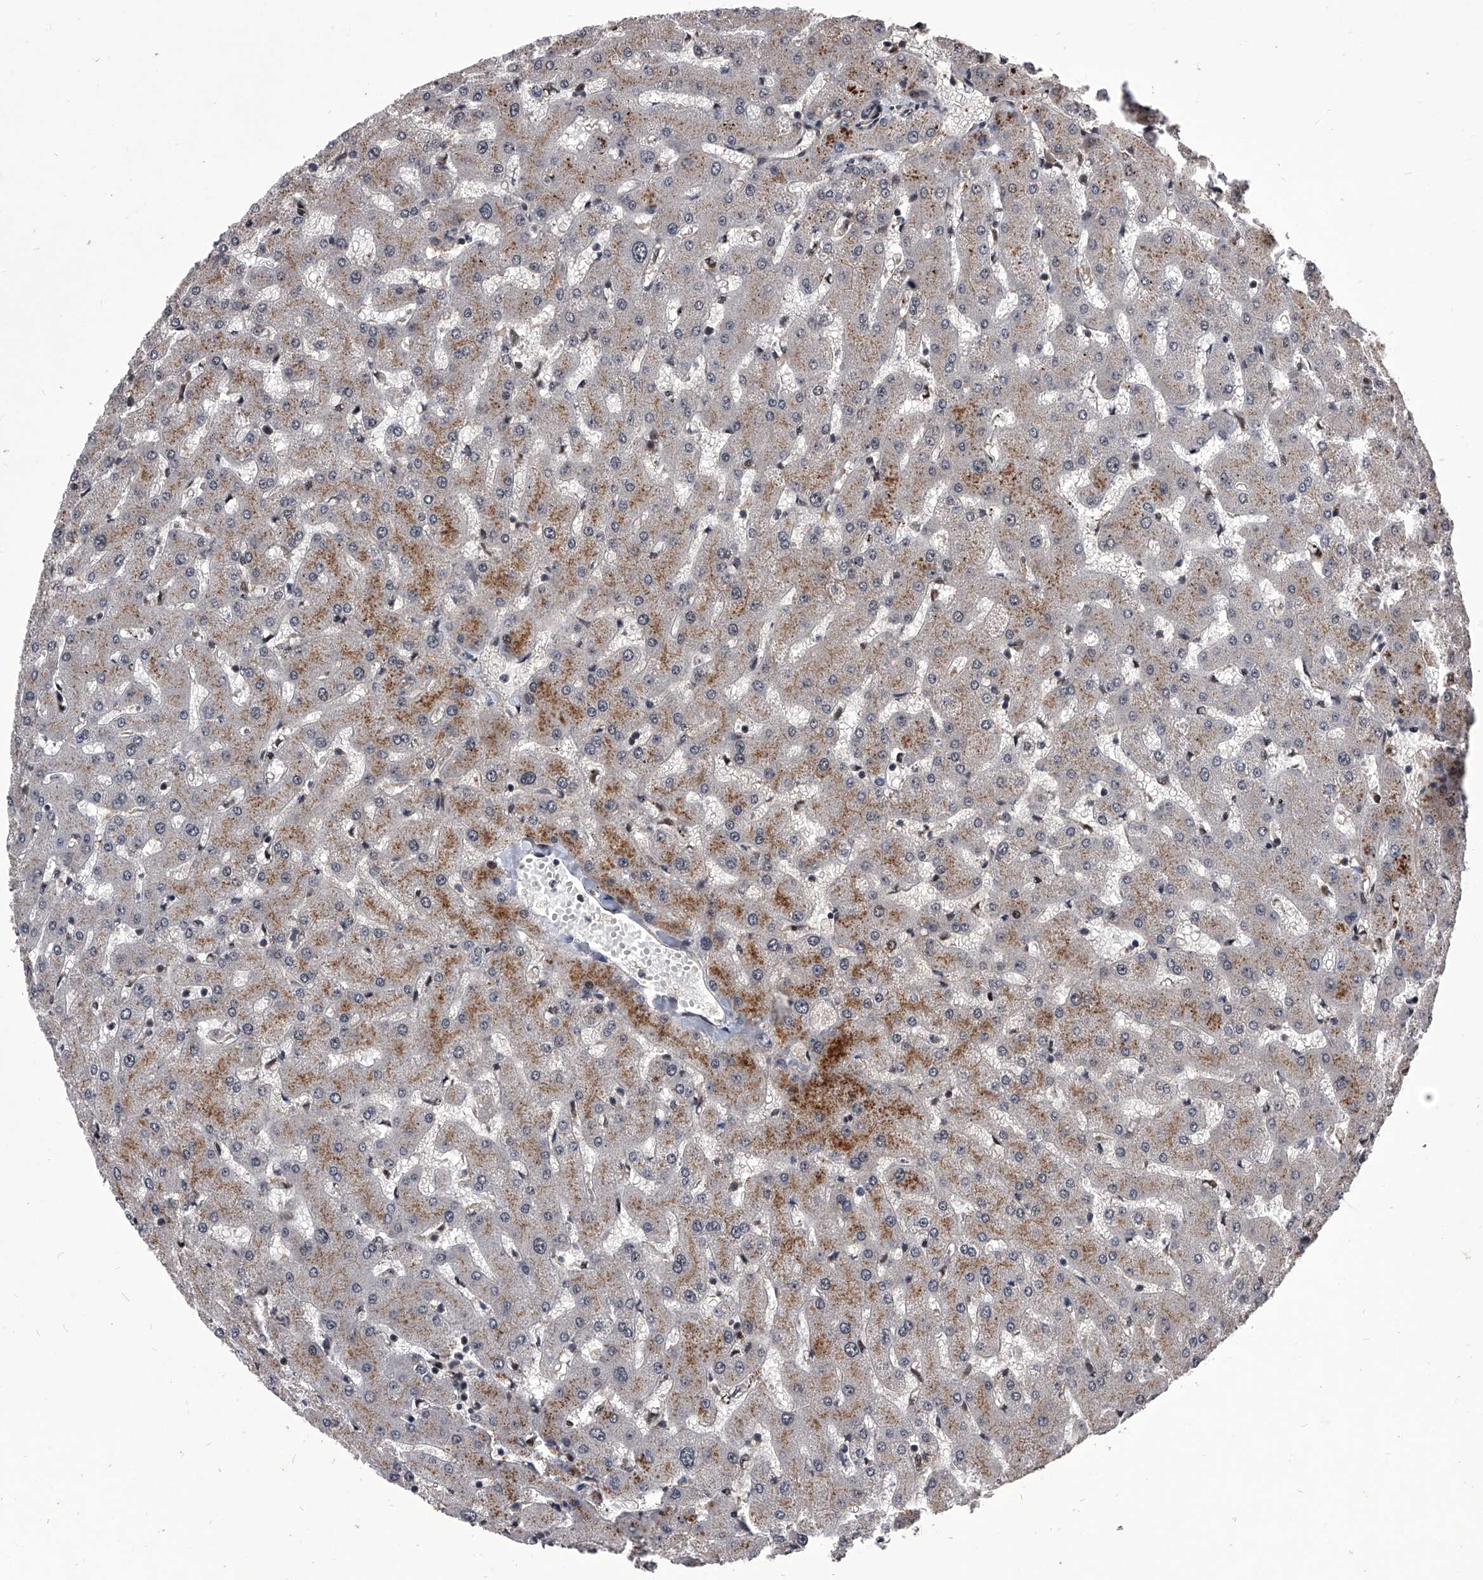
{"staining": {"intensity": "weak", "quantity": "<25%", "location": "cytoplasmic/membranous"}, "tissue": "liver", "cell_type": "Cholangiocytes", "image_type": "normal", "snomed": [{"axis": "morphology", "description": "Normal tissue, NOS"}, {"axis": "topography", "description": "Liver"}], "caption": "An immunohistochemistry photomicrograph of unremarkable liver is shown. There is no staining in cholangiocytes of liver. Brightfield microscopy of IHC stained with DAB (3,3'-diaminobenzidine) (brown) and hematoxylin (blue), captured at high magnification.", "gene": "CMTR1", "patient": {"sex": "female", "age": 63}}